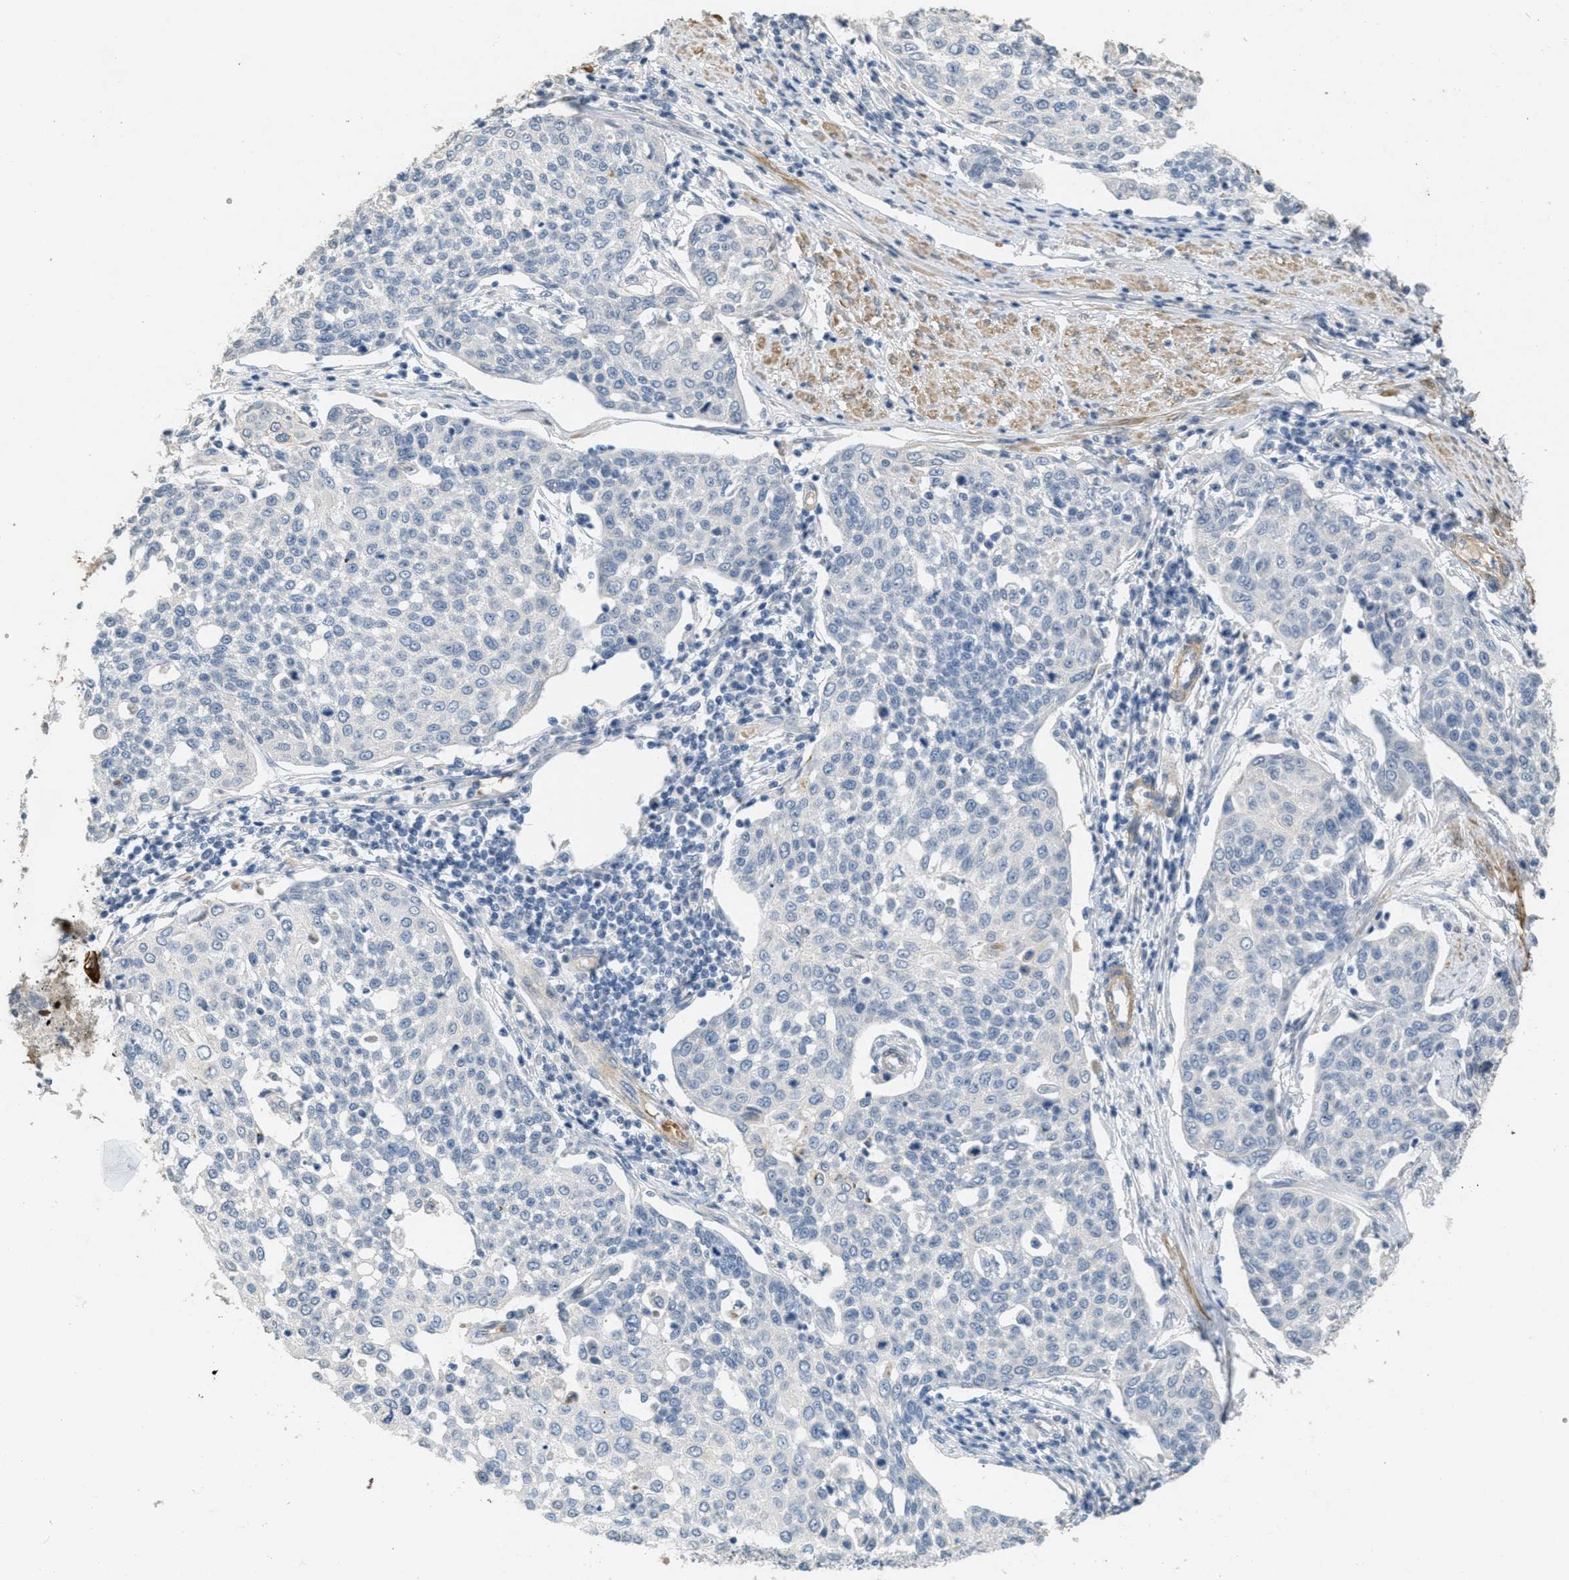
{"staining": {"intensity": "negative", "quantity": "none", "location": "none"}, "tissue": "cervical cancer", "cell_type": "Tumor cells", "image_type": "cancer", "snomed": [{"axis": "morphology", "description": "Squamous cell carcinoma, NOS"}, {"axis": "topography", "description": "Cervix"}], "caption": "Tumor cells show no significant protein expression in cervical squamous cell carcinoma.", "gene": "MRS2", "patient": {"sex": "female", "age": 34}}